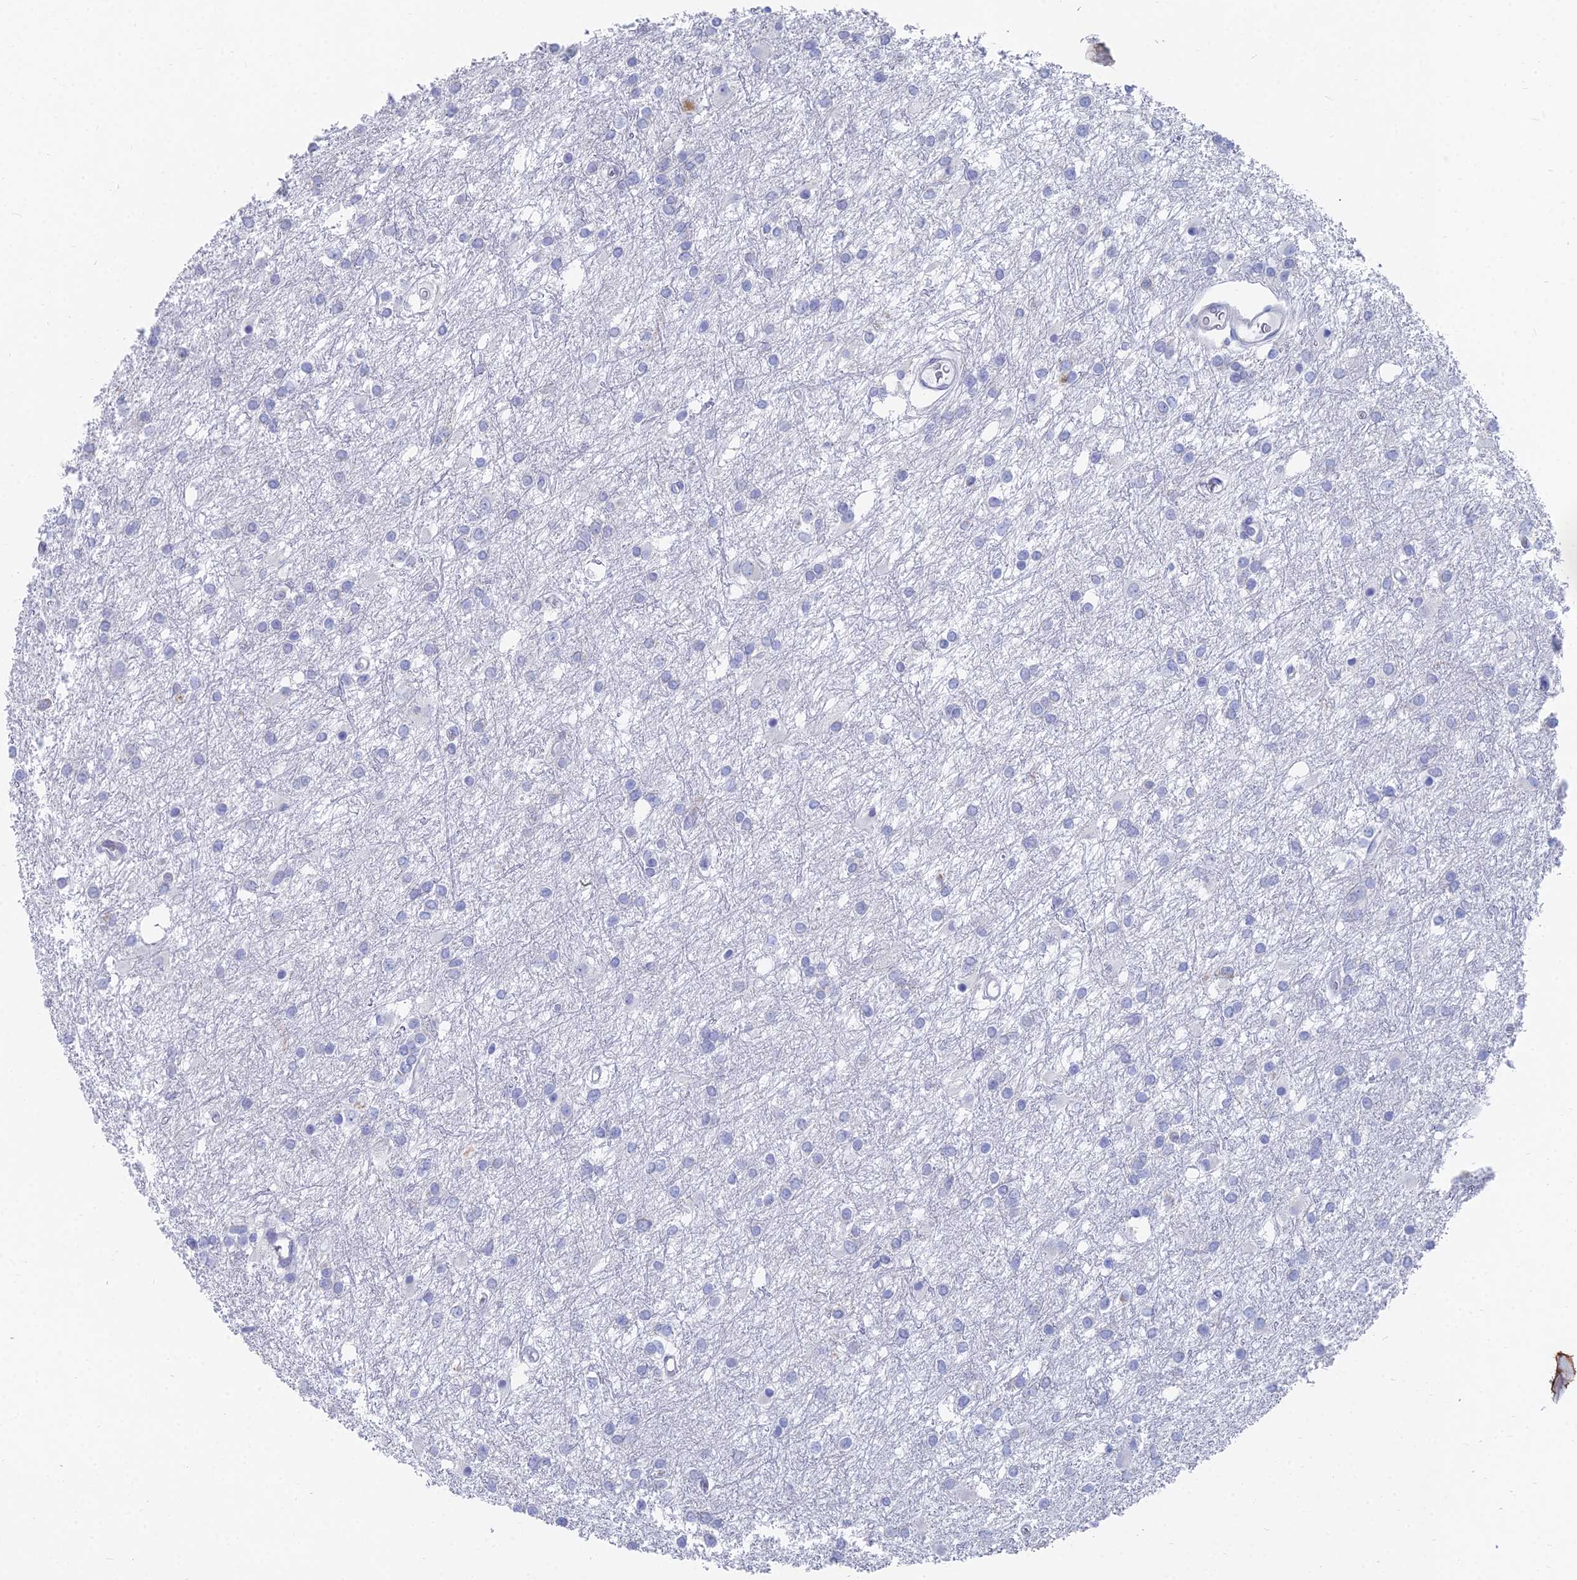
{"staining": {"intensity": "negative", "quantity": "none", "location": "none"}, "tissue": "glioma", "cell_type": "Tumor cells", "image_type": "cancer", "snomed": [{"axis": "morphology", "description": "Glioma, malignant, High grade"}, {"axis": "topography", "description": "Brain"}], "caption": "Immunohistochemical staining of human glioma reveals no significant expression in tumor cells. (Immunohistochemistry (ihc), brightfield microscopy, high magnification).", "gene": "TNNT3", "patient": {"sex": "female", "age": 50}}